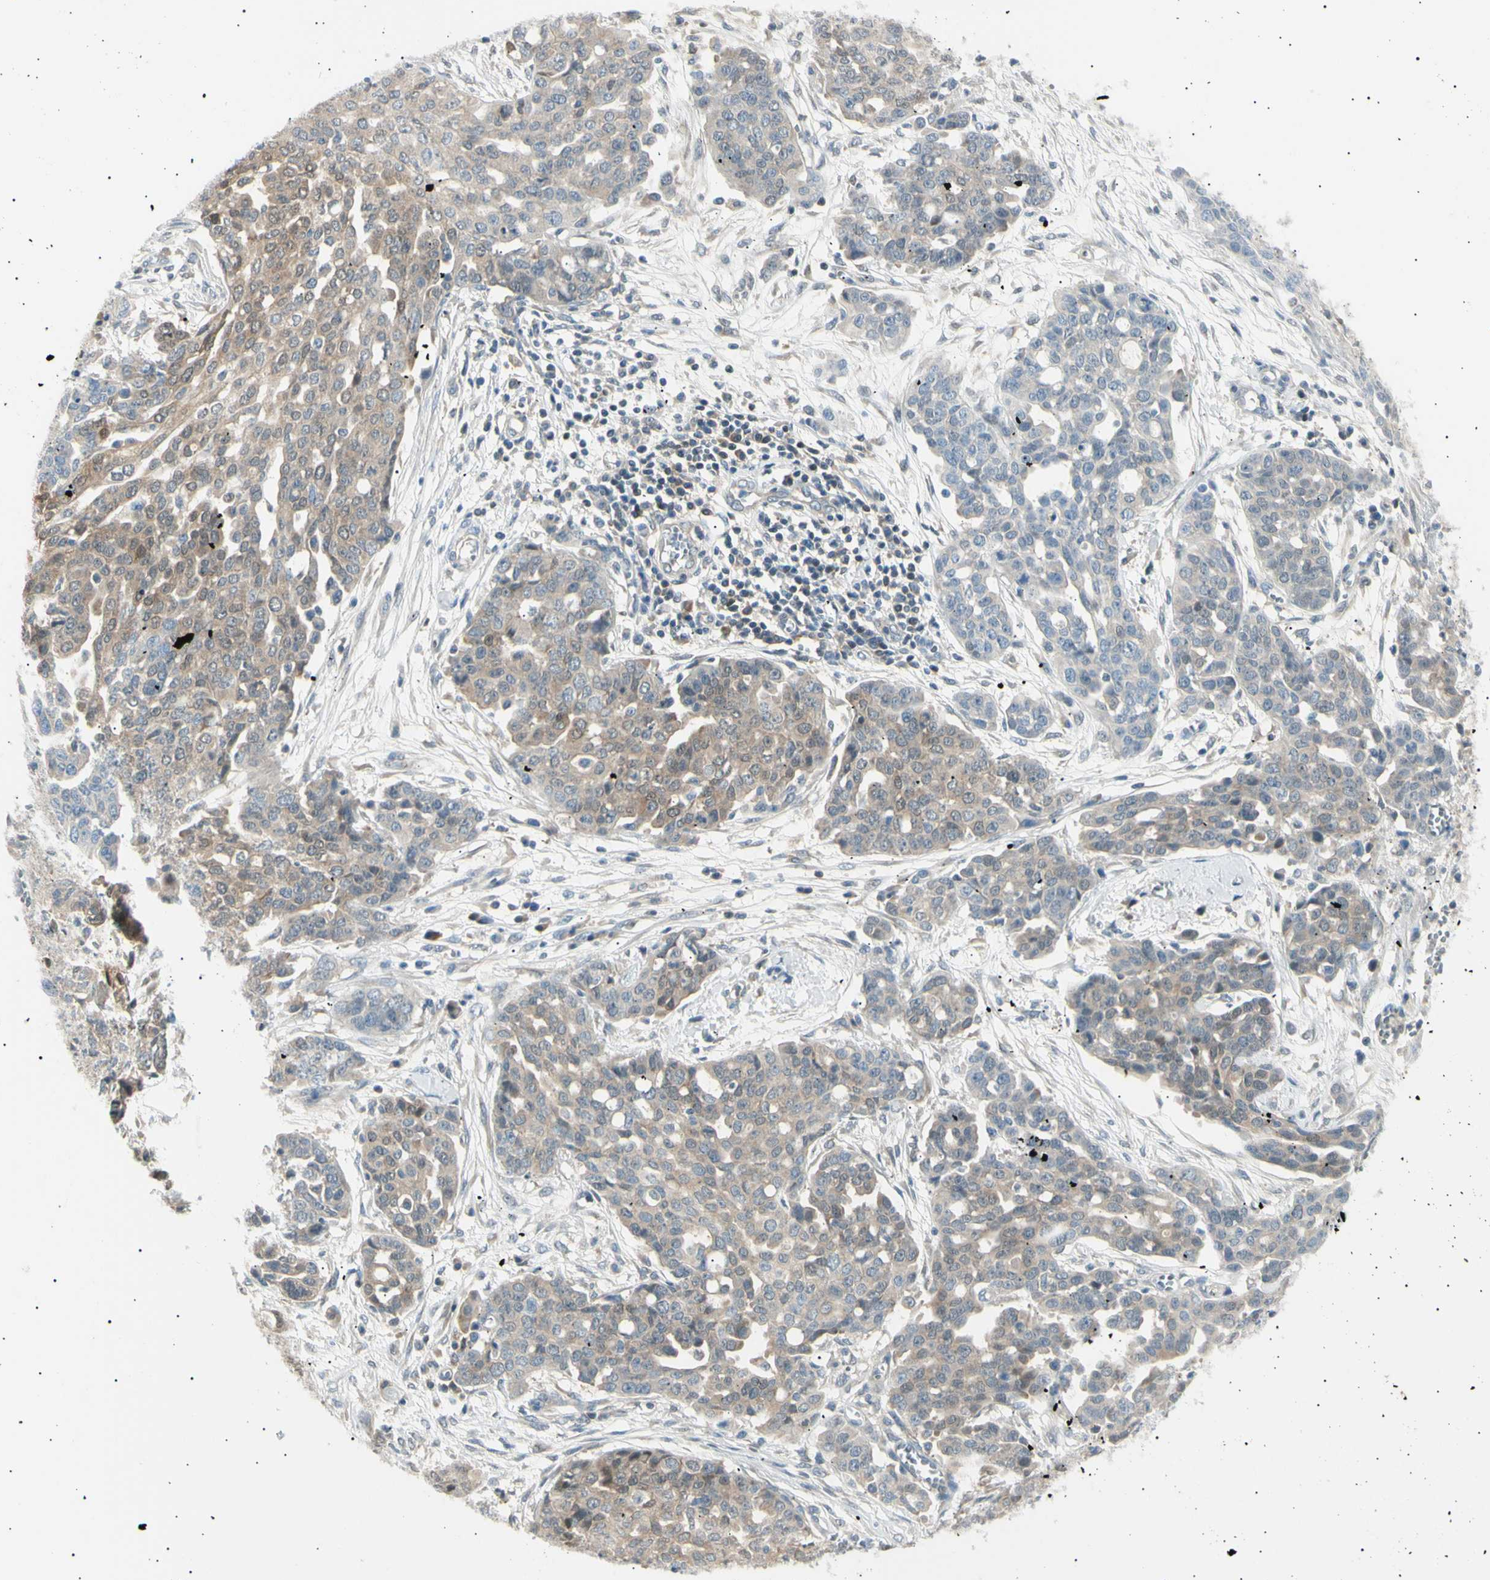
{"staining": {"intensity": "moderate", "quantity": "25%-75%", "location": "cytoplasmic/membranous"}, "tissue": "ovarian cancer", "cell_type": "Tumor cells", "image_type": "cancer", "snomed": [{"axis": "morphology", "description": "Cystadenocarcinoma, serous, NOS"}, {"axis": "topography", "description": "Soft tissue"}, {"axis": "topography", "description": "Ovary"}], "caption": "Immunohistochemical staining of human ovarian cancer reveals moderate cytoplasmic/membranous protein positivity in about 25%-75% of tumor cells.", "gene": "LHPP", "patient": {"sex": "female", "age": 57}}